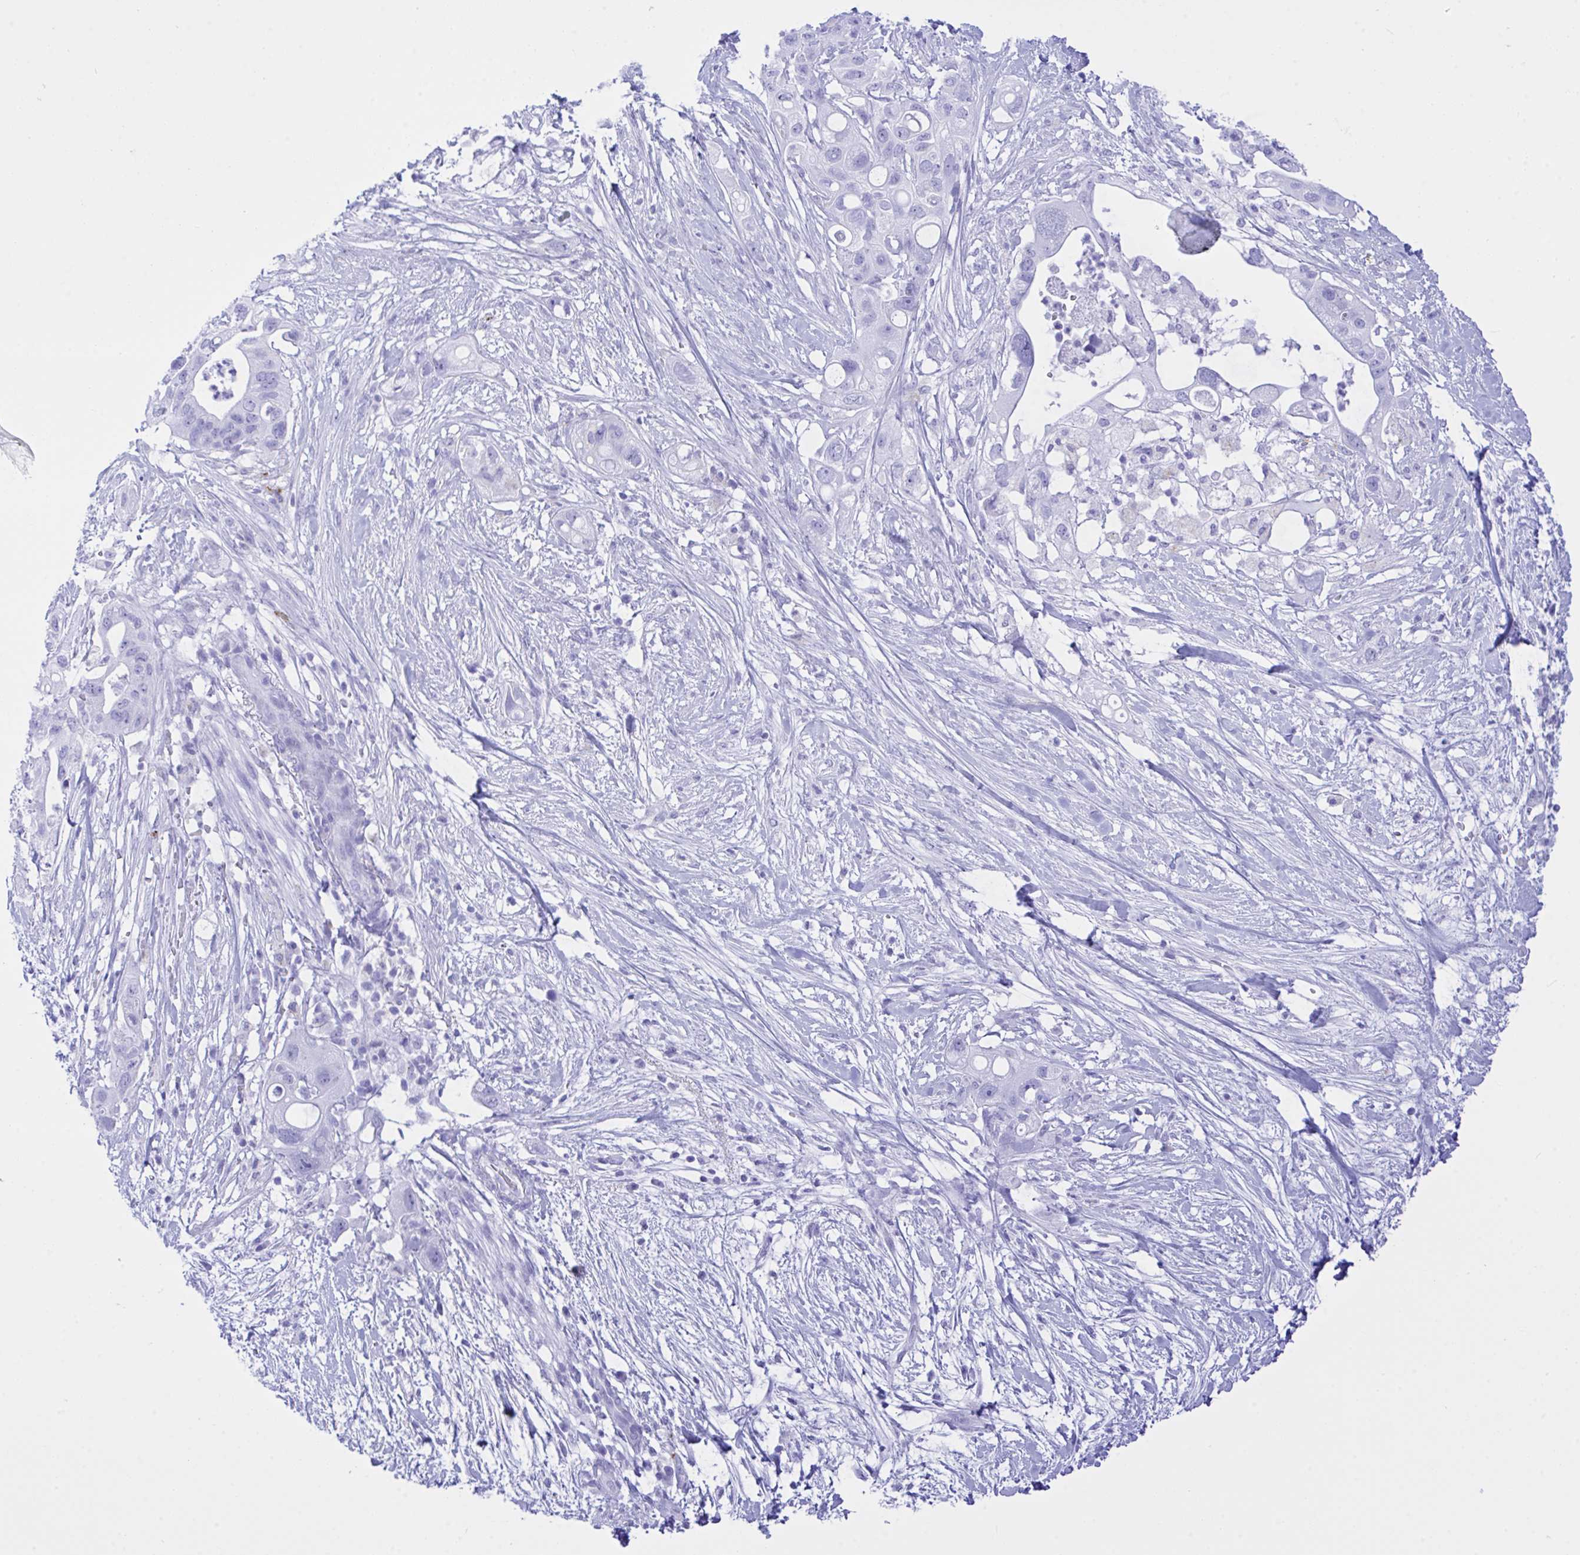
{"staining": {"intensity": "negative", "quantity": "none", "location": "none"}, "tissue": "pancreatic cancer", "cell_type": "Tumor cells", "image_type": "cancer", "snomed": [{"axis": "morphology", "description": "Adenocarcinoma, NOS"}, {"axis": "topography", "description": "Pancreas"}], "caption": "Protein analysis of pancreatic cancer shows no significant positivity in tumor cells.", "gene": "SELENOV", "patient": {"sex": "female", "age": 72}}